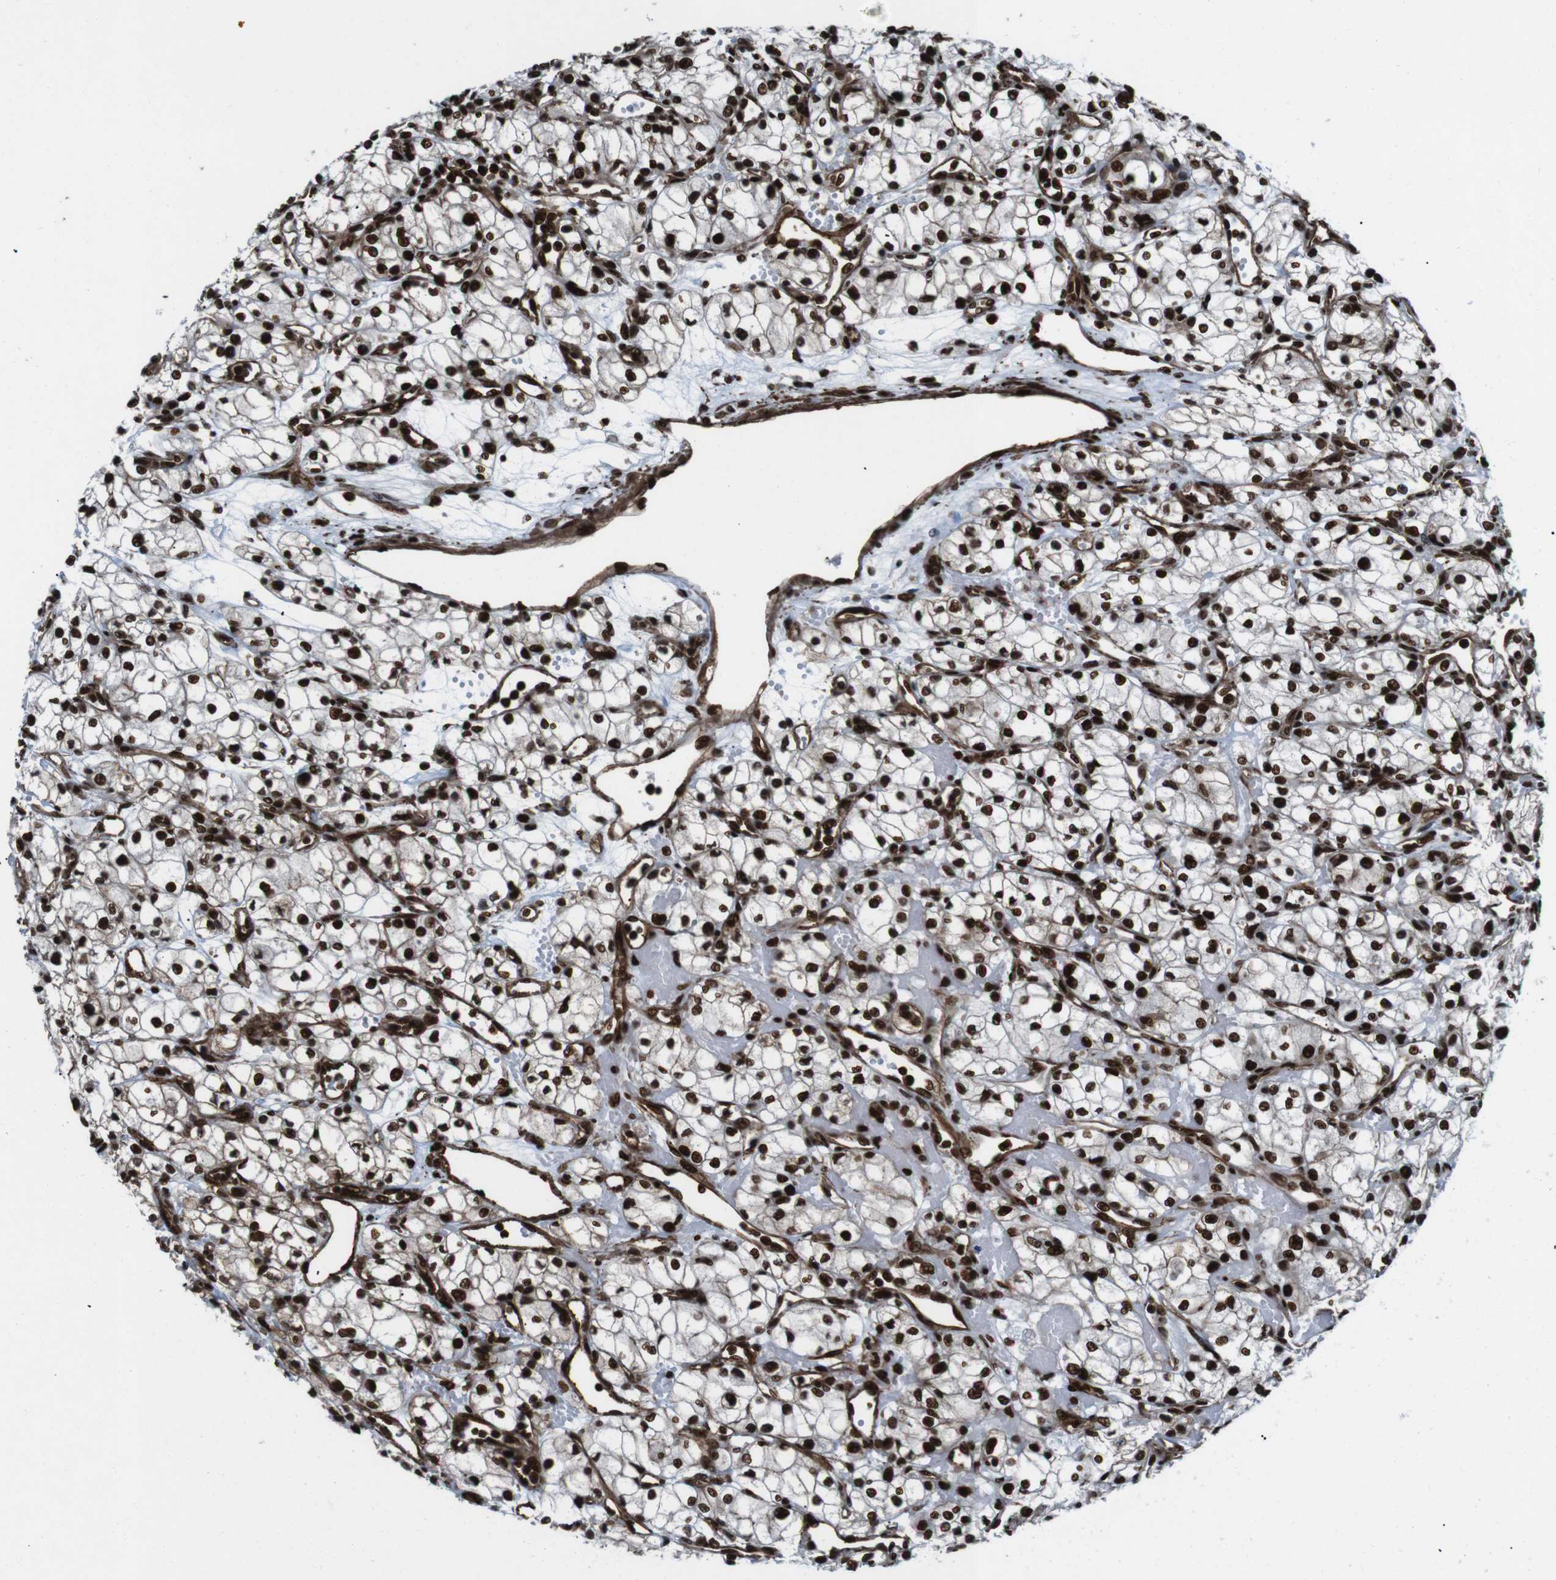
{"staining": {"intensity": "strong", "quantity": ">75%", "location": "cytoplasmic/membranous,nuclear"}, "tissue": "renal cancer", "cell_type": "Tumor cells", "image_type": "cancer", "snomed": [{"axis": "morphology", "description": "Normal tissue, NOS"}, {"axis": "morphology", "description": "Adenocarcinoma, NOS"}, {"axis": "topography", "description": "Kidney"}], "caption": "An image showing strong cytoplasmic/membranous and nuclear positivity in about >75% of tumor cells in adenocarcinoma (renal), as visualized by brown immunohistochemical staining.", "gene": "HNRNPU", "patient": {"sex": "male", "age": 59}}